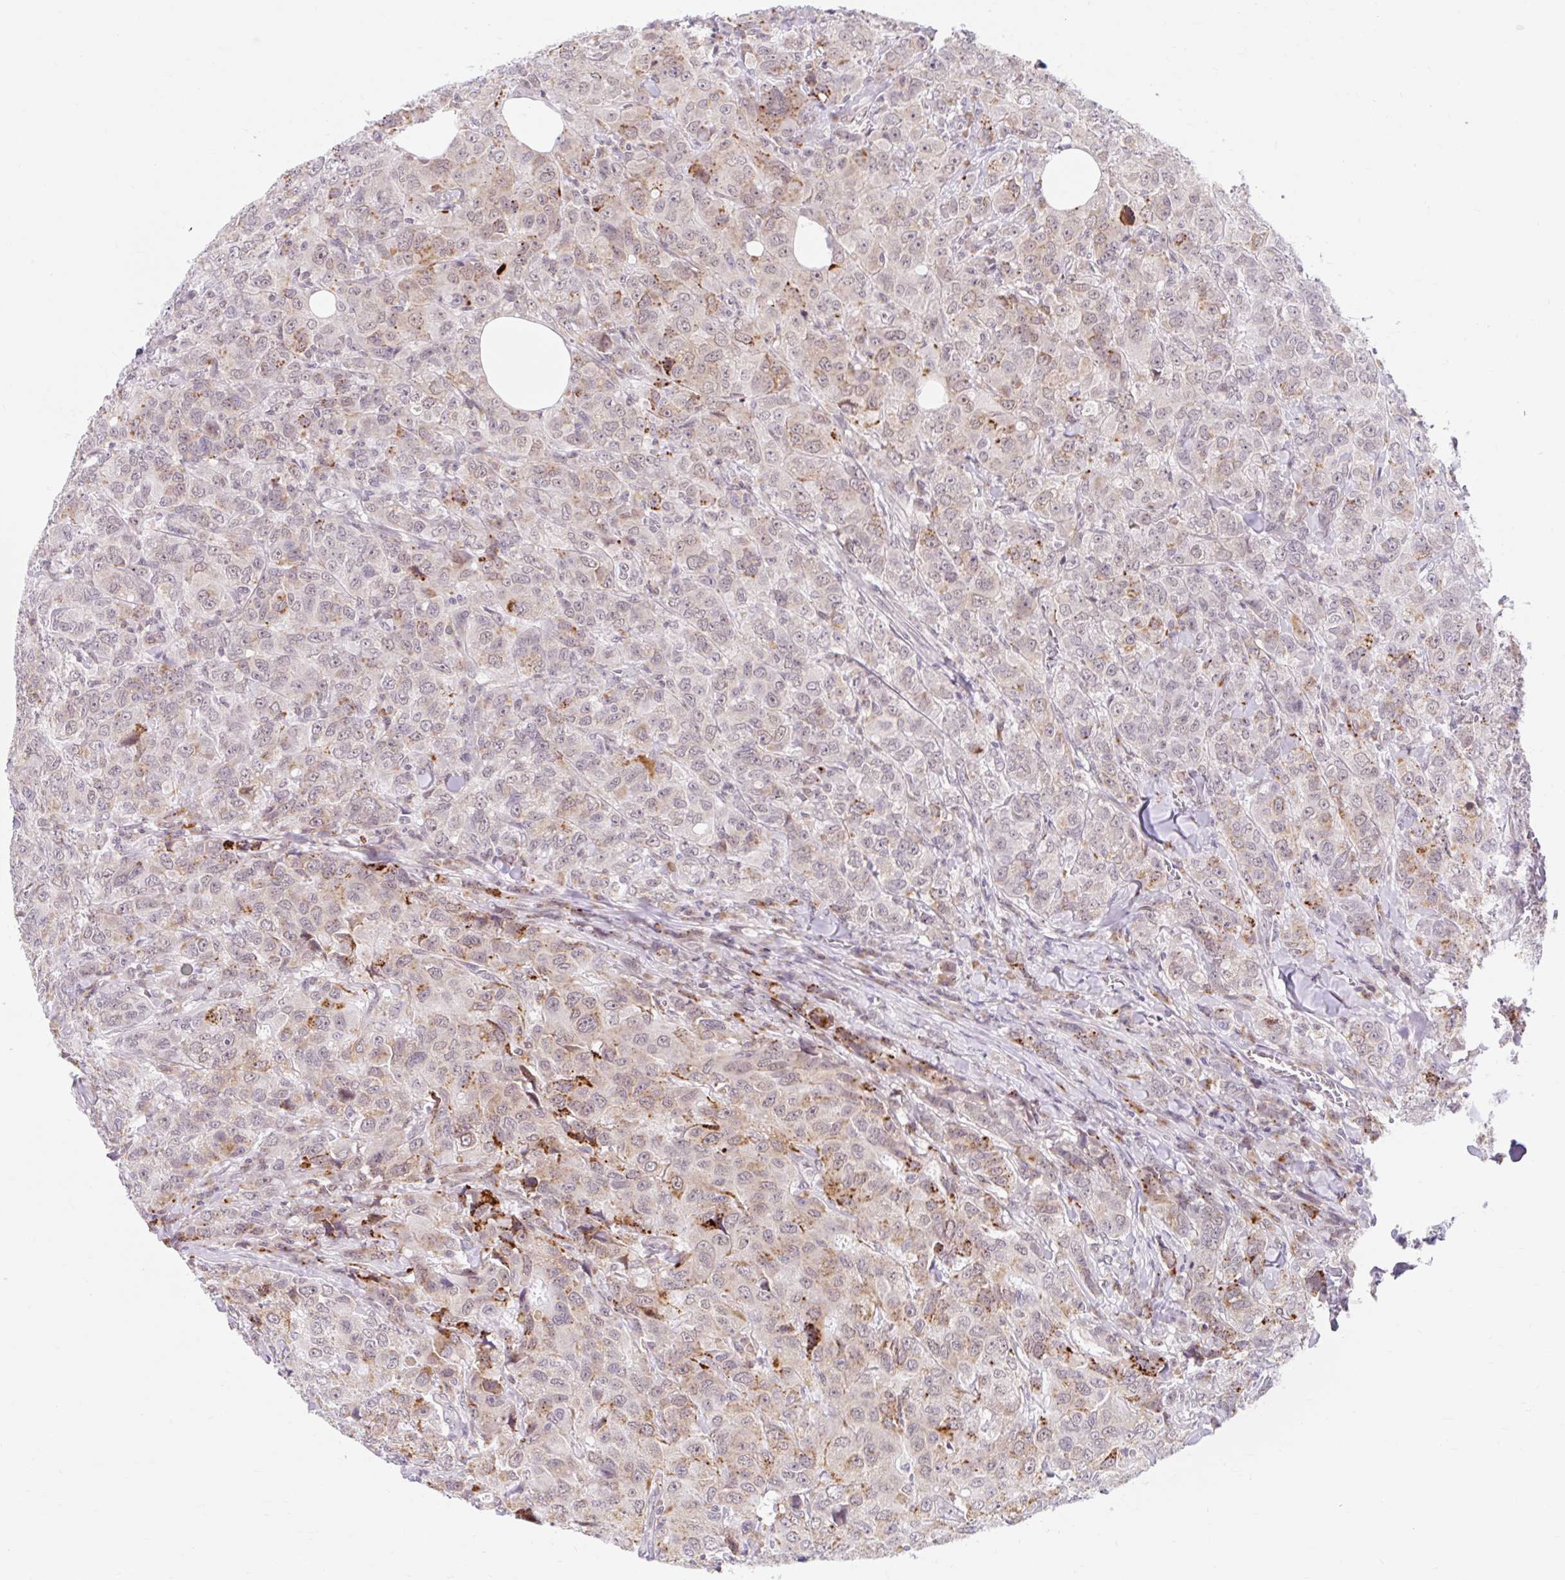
{"staining": {"intensity": "weak", "quantity": "25%-75%", "location": "cytoplasmic/membranous"}, "tissue": "breast cancer", "cell_type": "Tumor cells", "image_type": "cancer", "snomed": [{"axis": "morphology", "description": "Duct carcinoma"}, {"axis": "topography", "description": "Breast"}], "caption": "An image of human breast cancer (infiltrating ductal carcinoma) stained for a protein demonstrates weak cytoplasmic/membranous brown staining in tumor cells.", "gene": "SRSF10", "patient": {"sex": "female", "age": 43}}